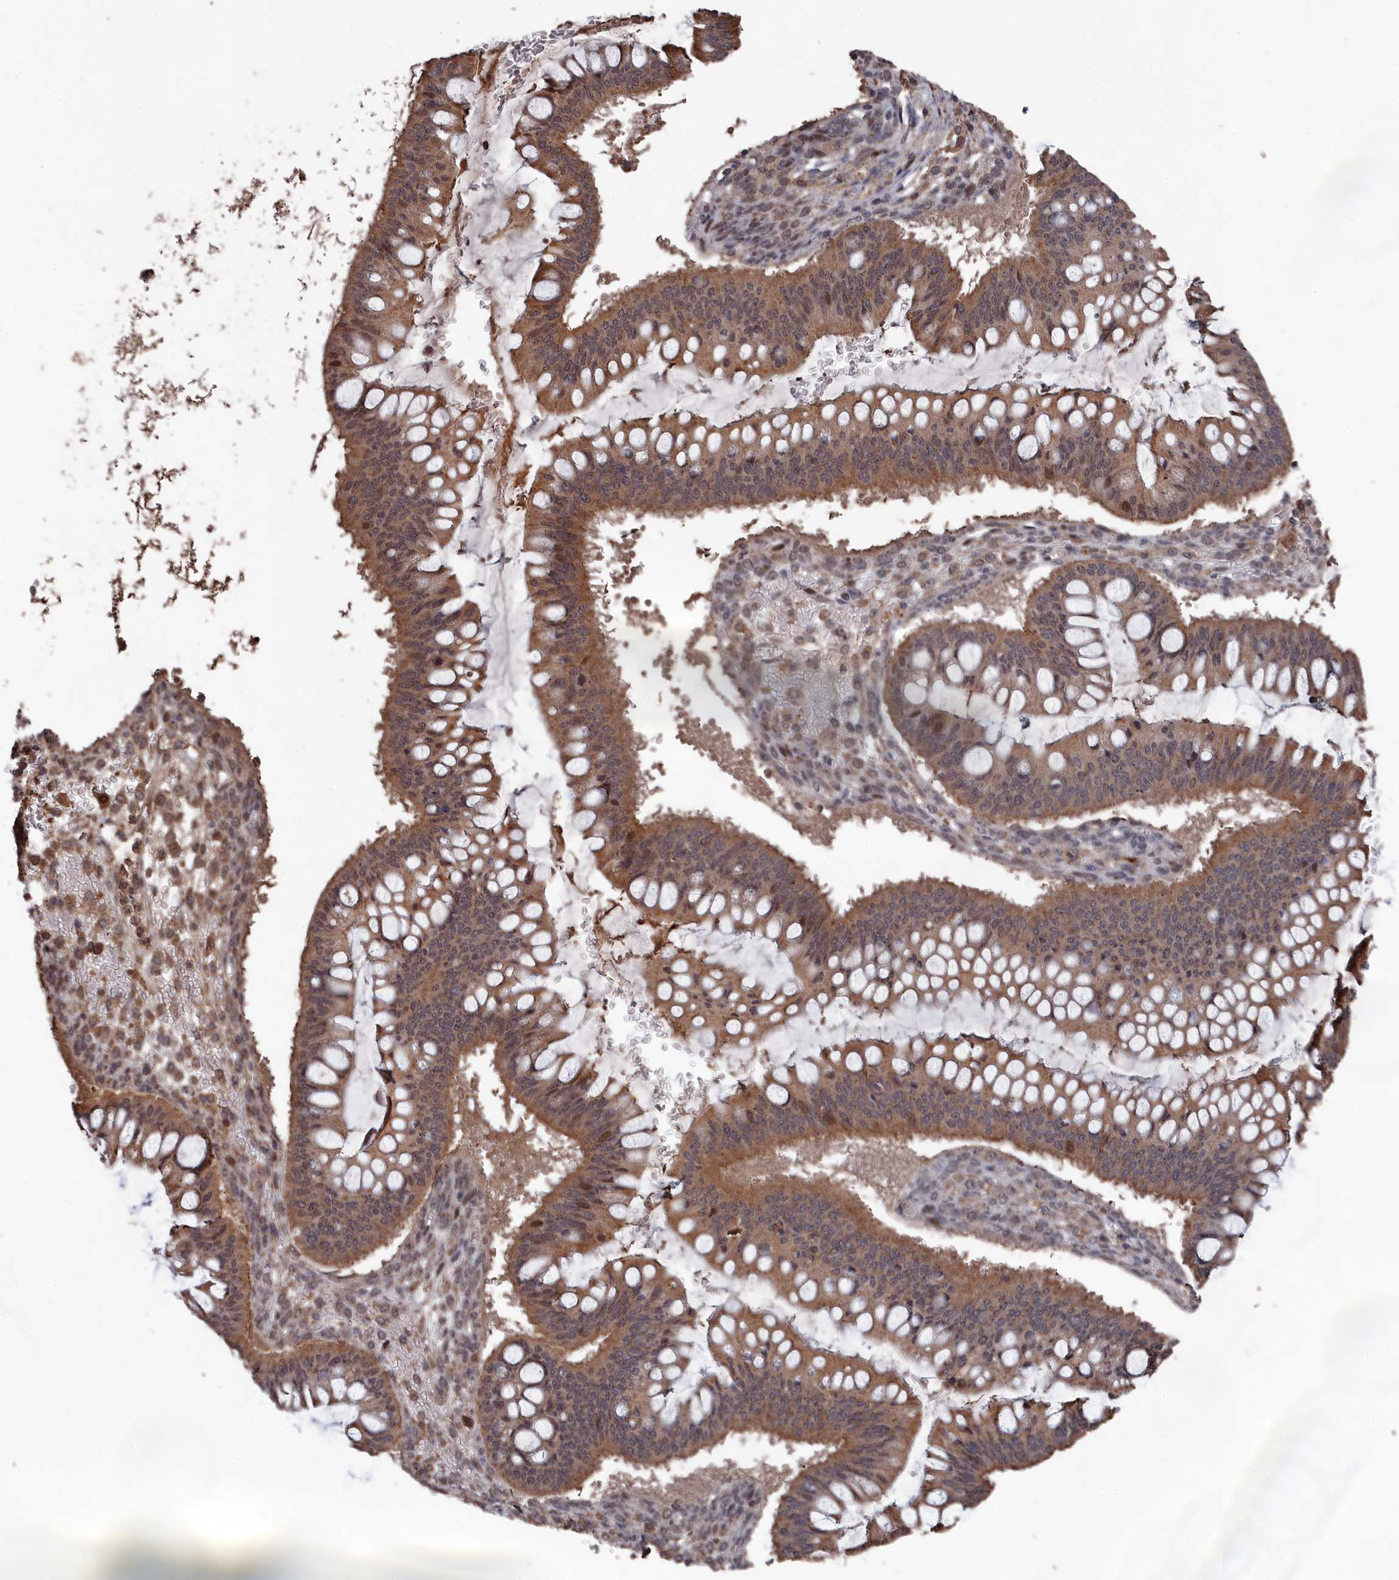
{"staining": {"intensity": "moderate", "quantity": ">75%", "location": "cytoplasmic/membranous,nuclear"}, "tissue": "ovarian cancer", "cell_type": "Tumor cells", "image_type": "cancer", "snomed": [{"axis": "morphology", "description": "Cystadenocarcinoma, mucinous, NOS"}, {"axis": "topography", "description": "Ovary"}], "caption": "Protein expression analysis of ovarian cancer shows moderate cytoplasmic/membranous and nuclear staining in about >75% of tumor cells.", "gene": "CEACAM21", "patient": {"sex": "female", "age": 73}}